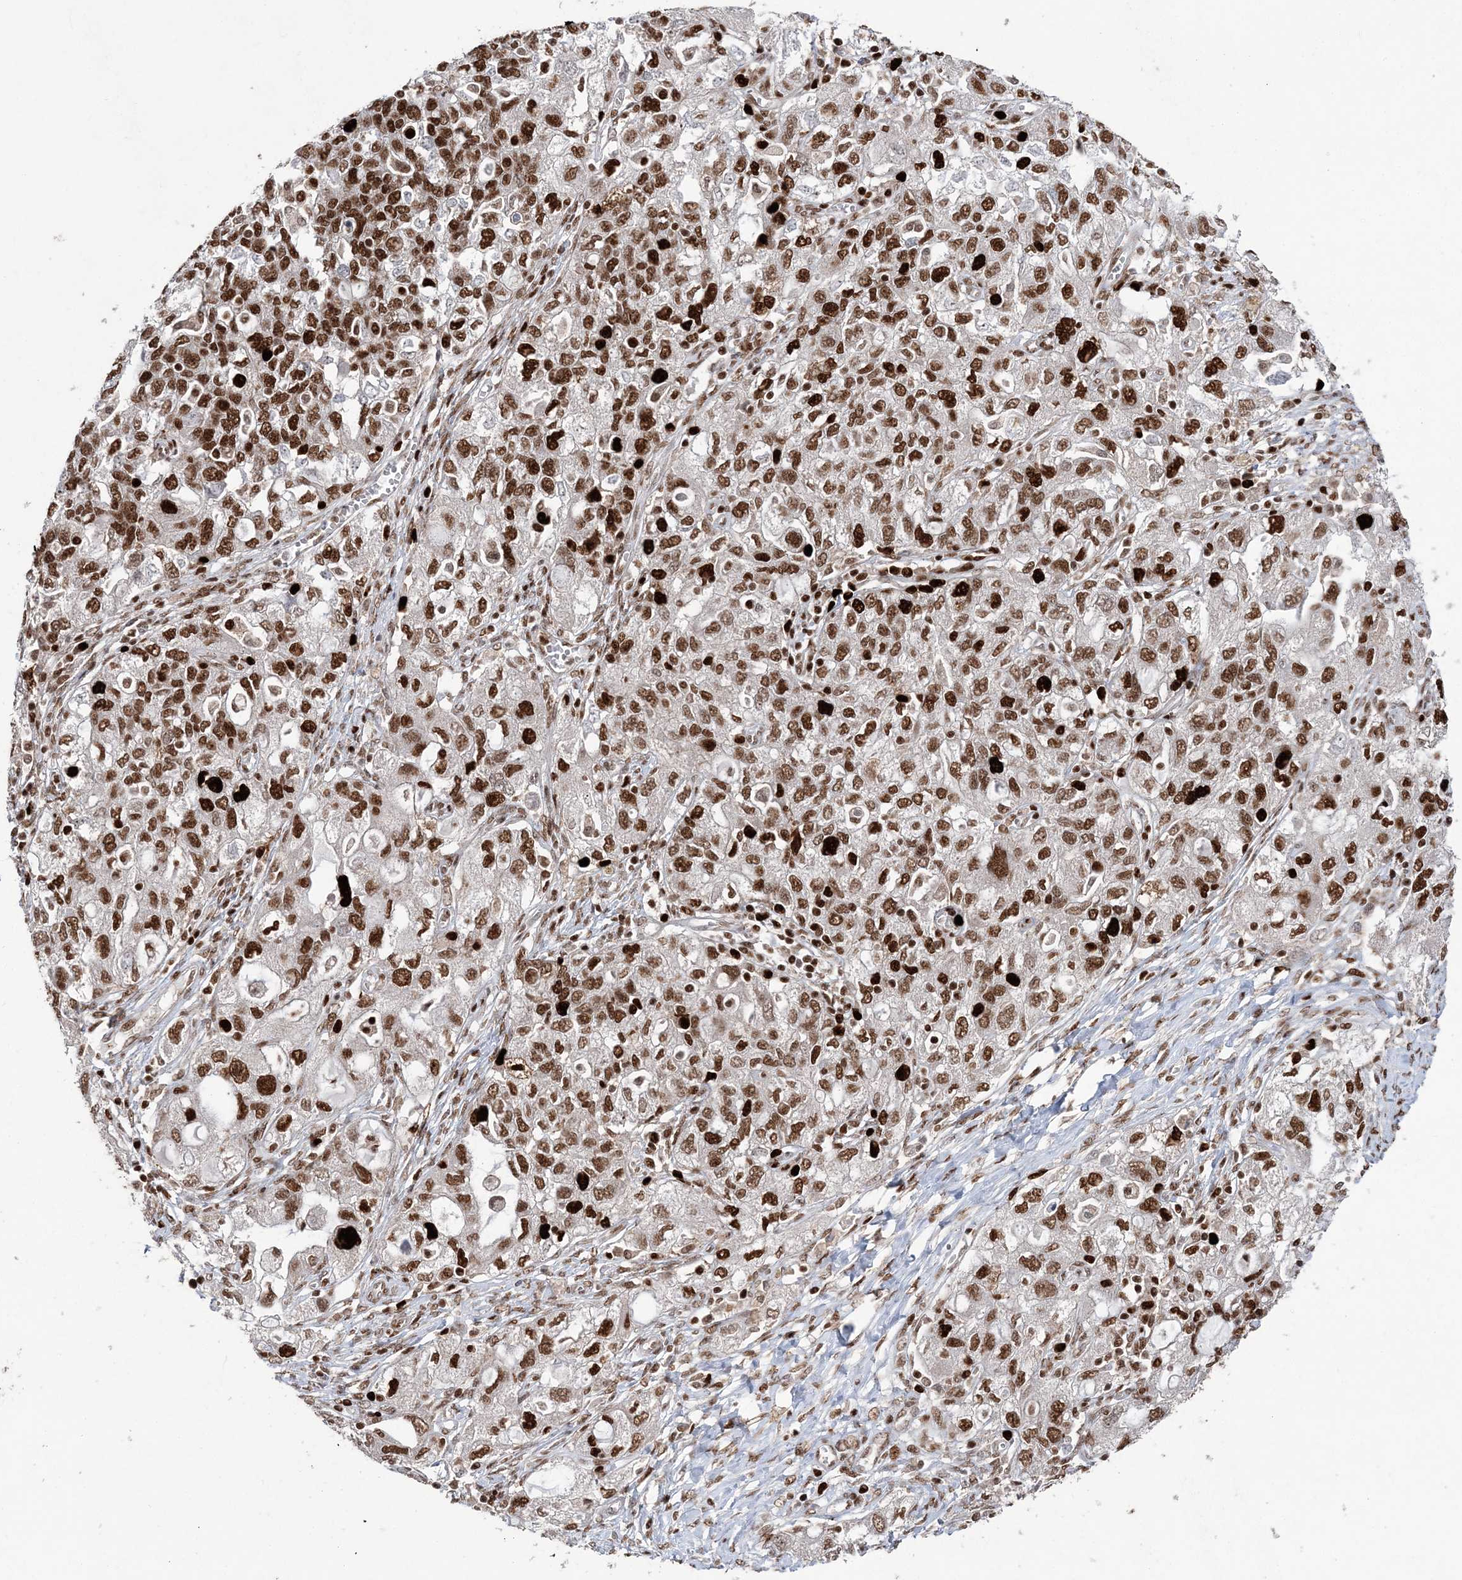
{"staining": {"intensity": "strong", "quantity": ">75%", "location": "nuclear"}, "tissue": "ovarian cancer", "cell_type": "Tumor cells", "image_type": "cancer", "snomed": [{"axis": "morphology", "description": "Carcinoma, NOS"}, {"axis": "morphology", "description": "Cystadenocarcinoma, serous, NOS"}, {"axis": "topography", "description": "Ovary"}], "caption": "About >75% of tumor cells in ovarian cancer (serous cystadenocarcinoma) demonstrate strong nuclear protein positivity as visualized by brown immunohistochemical staining.", "gene": "LIG1", "patient": {"sex": "female", "age": 69}}